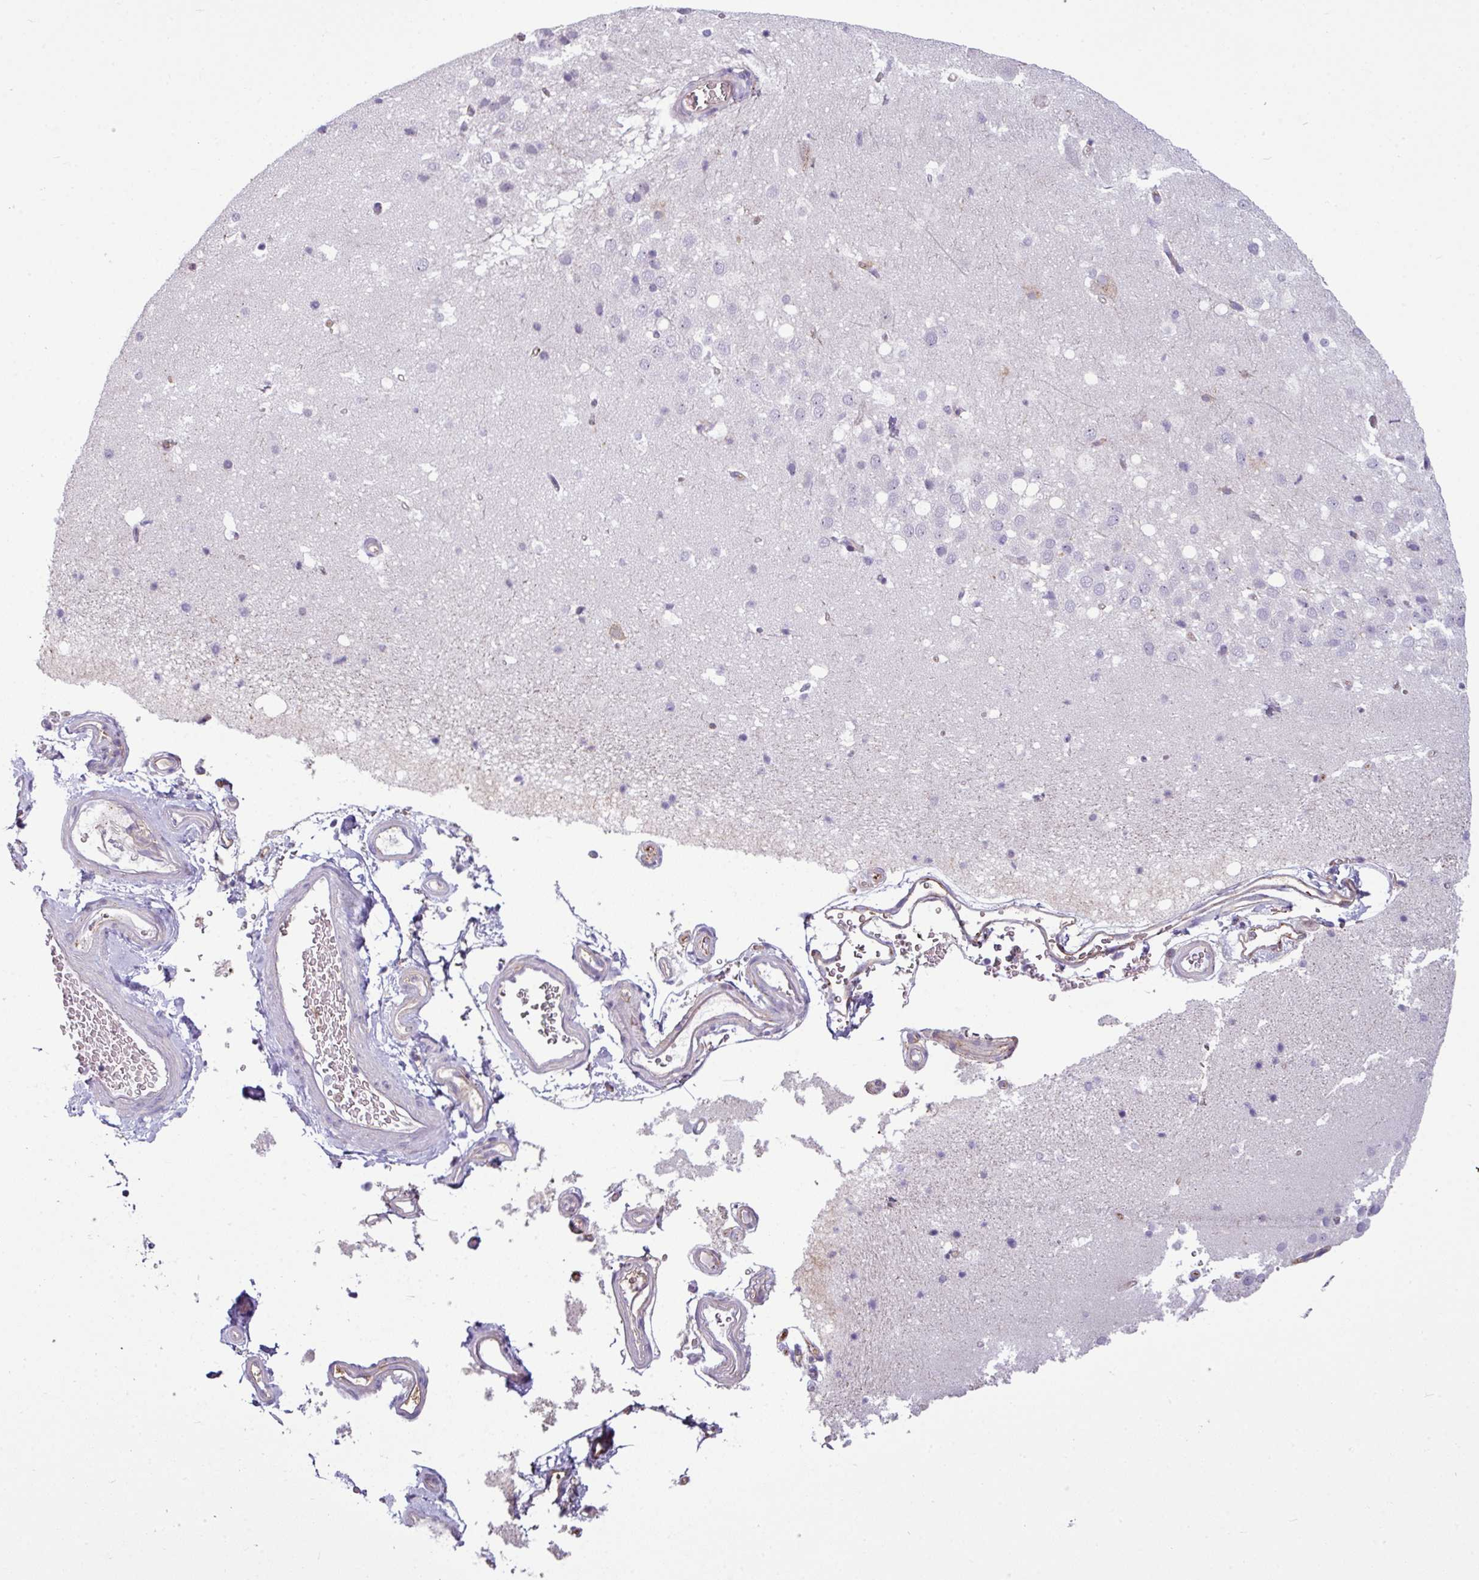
{"staining": {"intensity": "negative", "quantity": "none", "location": "none"}, "tissue": "hippocampus", "cell_type": "Glial cells", "image_type": "normal", "snomed": [{"axis": "morphology", "description": "Normal tissue, NOS"}, {"axis": "topography", "description": "Hippocampus"}], "caption": "A histopathology image of hippocampus stained for a protein demonstrates no brown staining in glial cells.", "gene": "XNDC1N", "patient": {"sex": "male", "age": 37}}